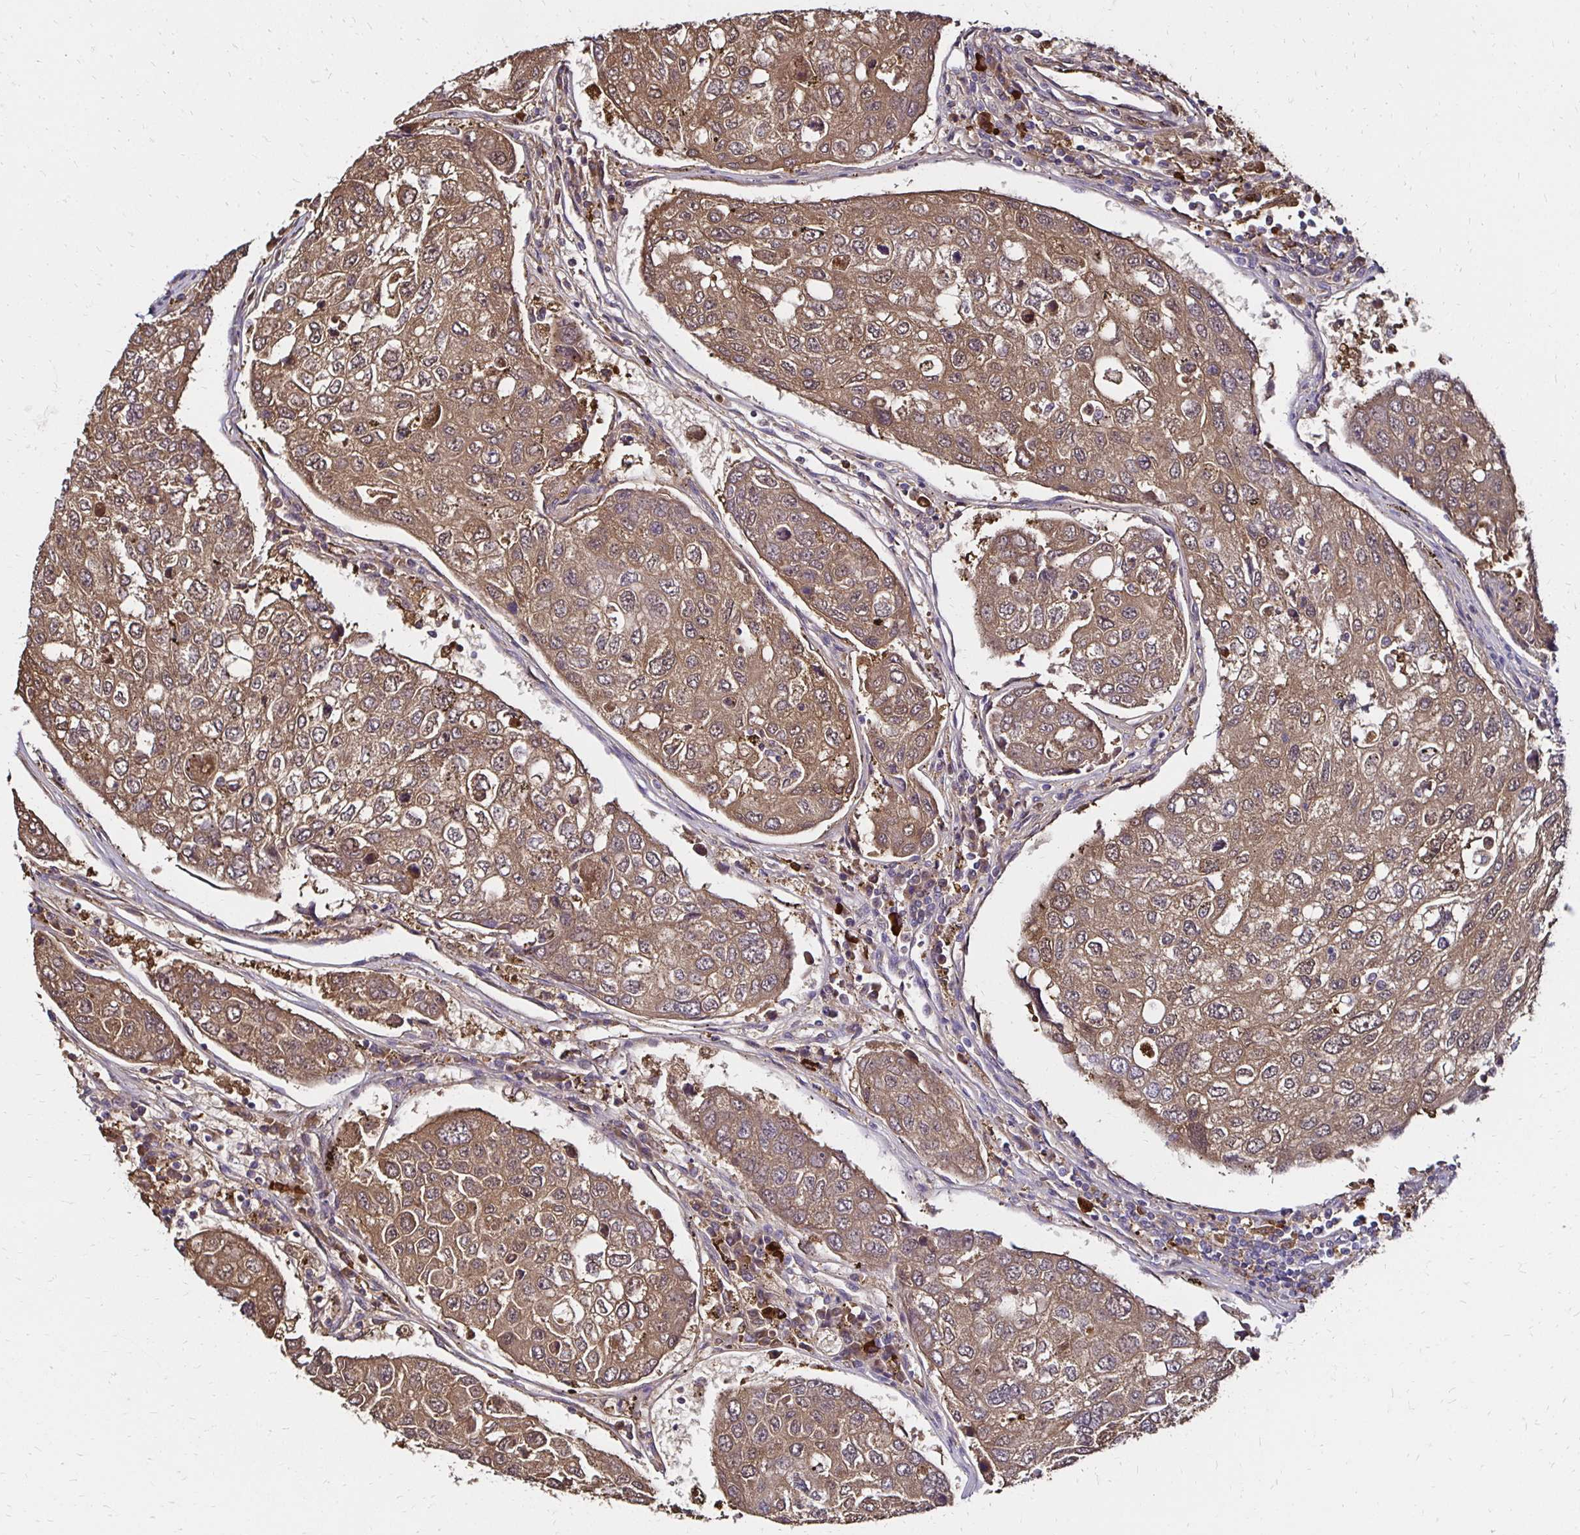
{"staining": {"intensity": "moderate", "quantity": ">75%", "location": "cytoplasmic/membranous"}, "tissue": "urothelial cancer", "cell_type": "Tumor cells", "image_type": "cancer", "snomed": [{"axis": "morphology", "description": "Urothelial carcinoma, High grade"}, {"axis": "topography", "description": "Lymph node"}, {"axis": "topography", "description": "Urinary bladder"}], "caption": "Moderate cytoplasmic/membranous expression is seen in approximately >75% of tumor cells in urothelial carcinoma (high-grade).", "gene": "TXN", "patient": {"sex": "male", "age": 51}}